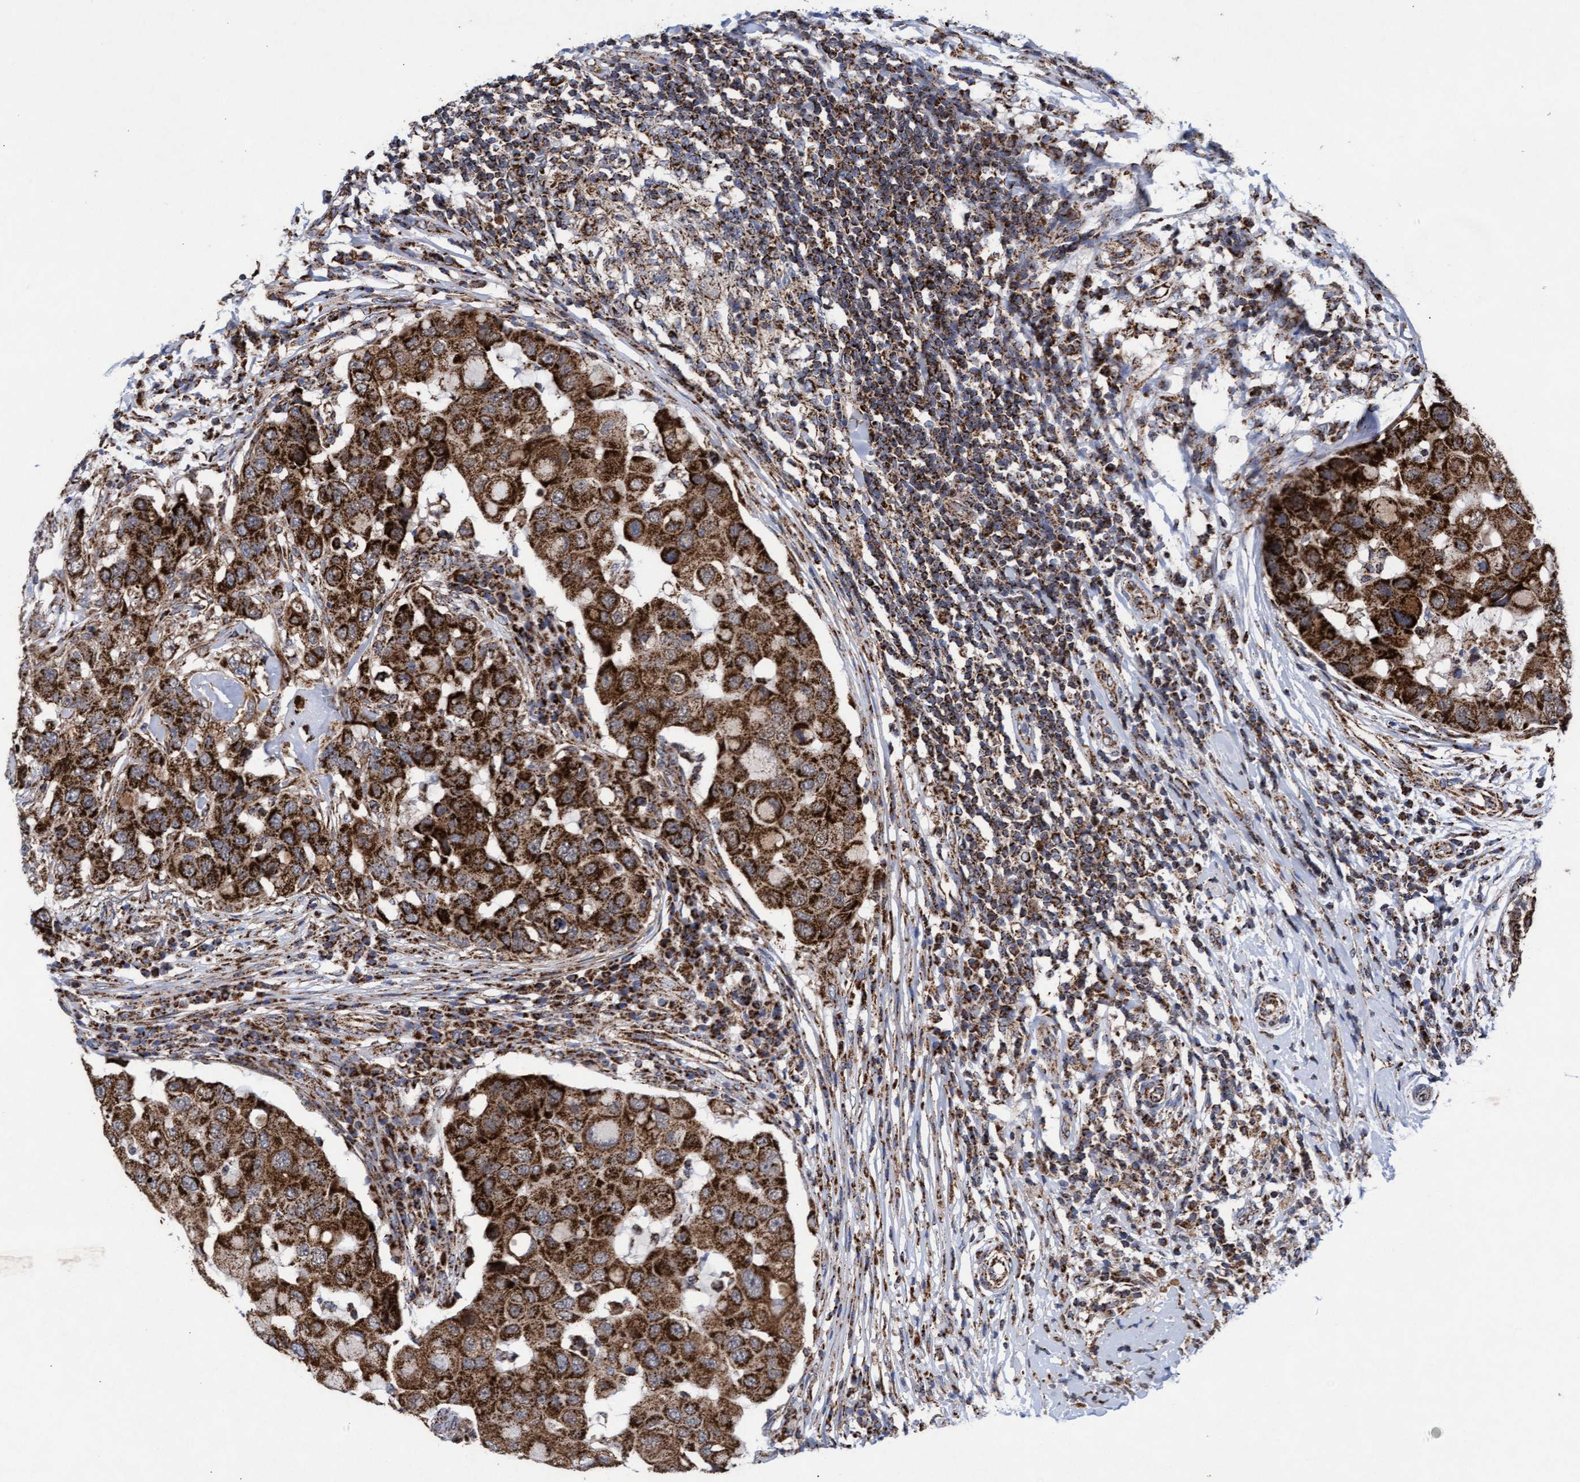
{"staining": {"intensity": "strong", "quantity": ">75%", "location": "cytoplasmic/membranous"}, "tissue": "breast cancer", "cell_type": "Tumor cells", "image_type": "cancer", "snomed": [{"axis": "morphology", "description": "Duct carcinoma"}, {"axis": "topography", "description": "Breast"}], "caption": "Immunohistochemistry (IHC) staining of breast cancer (intraductal carcinoma), which demonstrates high levels of strong cytoplasmic/membranous staining in approximately >75% of tumor cells indicating strong cytoplasmic/membranous protein expression. The staining was performed using DAB (3,3'-diaminobenzidine) (brown) for protein detection and nuclei were counterstained in hematoxylin (blue).", "gene": "MRPL38", "patient": {"sex": "female", "age": 27}}